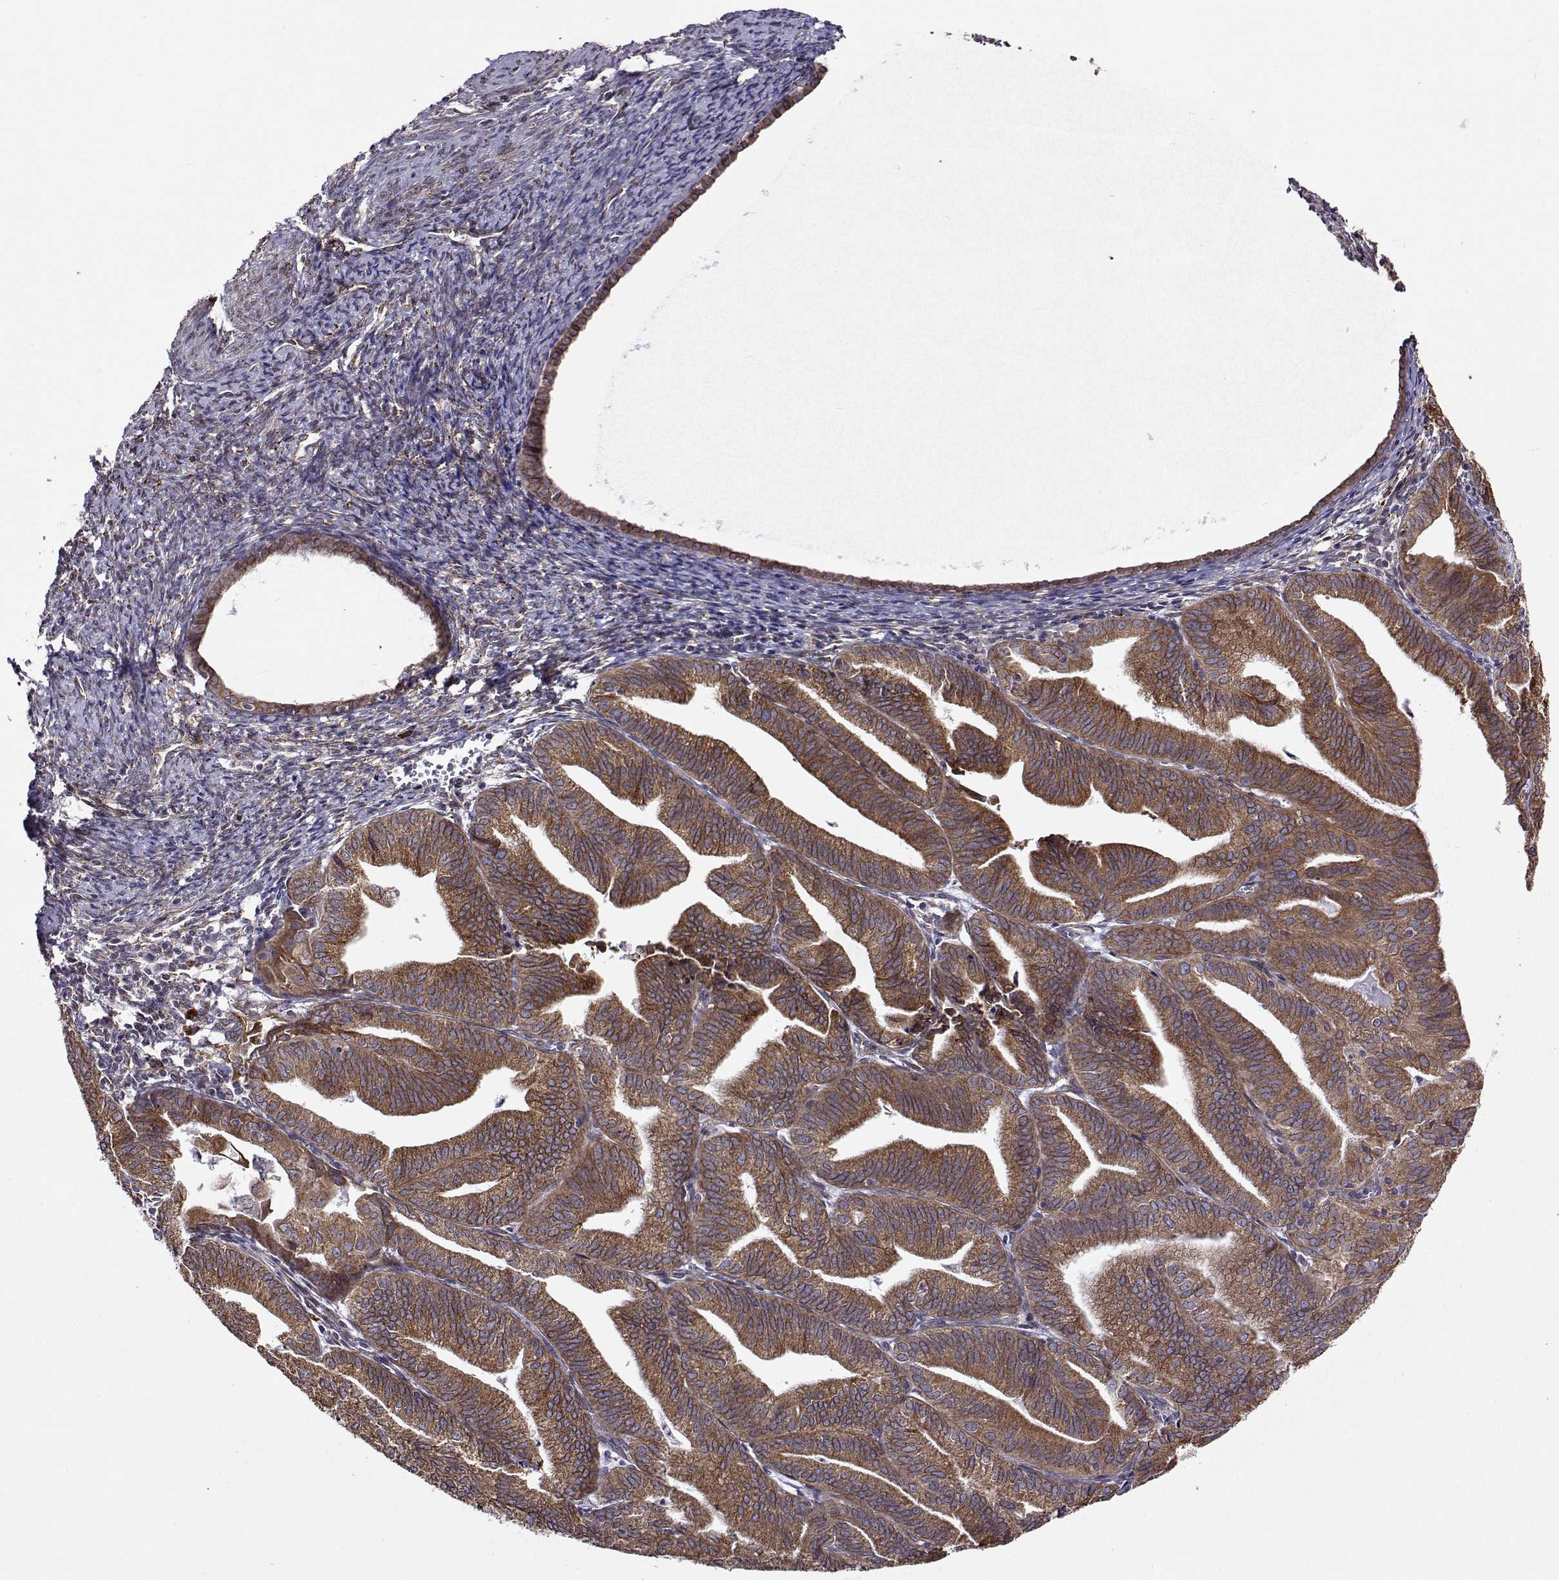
{"staining": {"intensity": "moderate", "quantity": ">75%", "location": "cytoplasmic/membranous"}, "tissue": "endometrial cancer", "cell_type": "Tumor cells", "image_type": "cancer", "snomed": [{"axis": "morphology", "description": "Adenocarcinoma, NOS"}, {"axis": "topography", "description": "Endometrium"}], "caption": "Endometrial cancer (adenocarcinoma) stained with a protein marker demonstrates moderate staining in tumor cells.", "gene": "PGRMC2", "patient": {"sex": "female", "age": 70}}